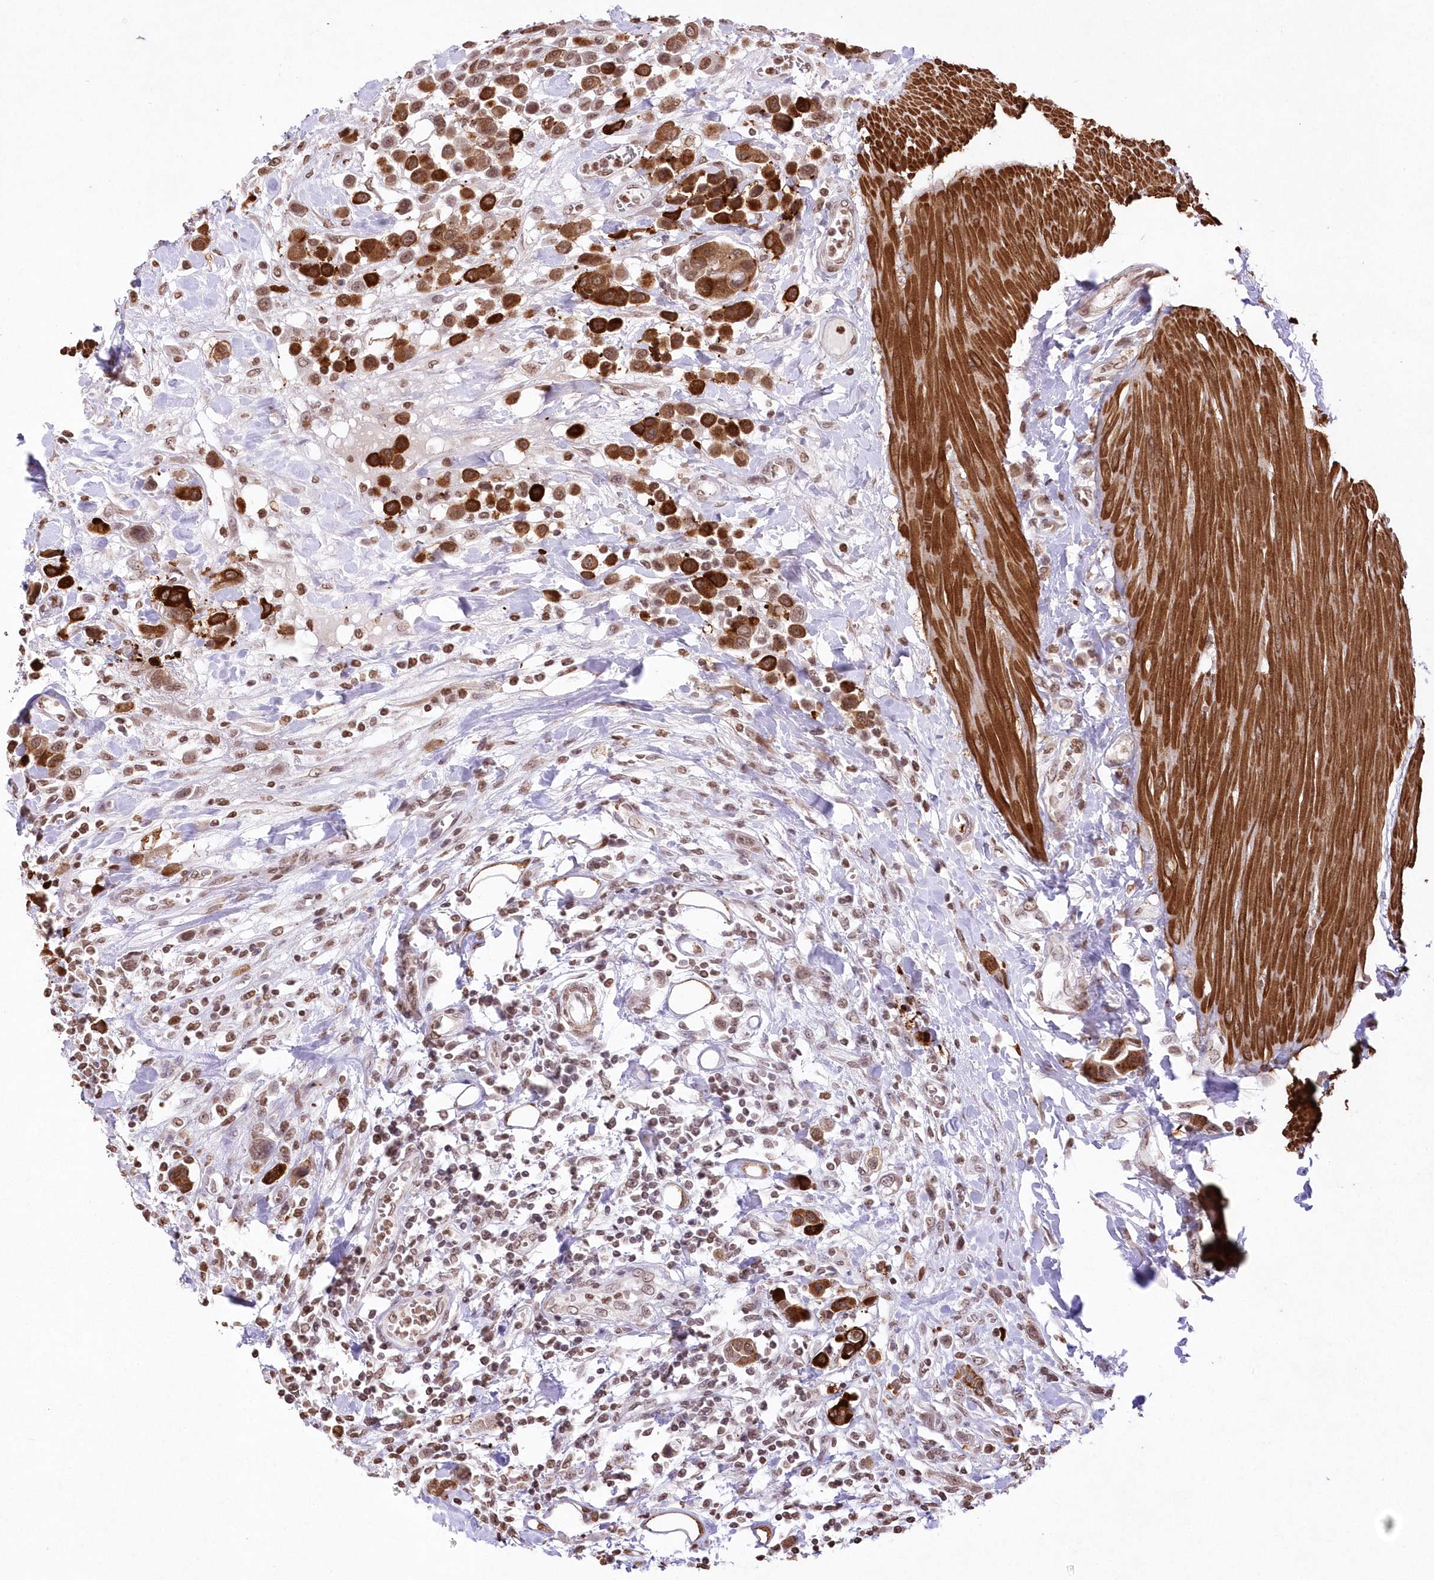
{"staining": {"intensity": "strong", "quantity": ">75%", "location": "cytoplasmic/membranous"}, "tissue": "urothelial cancer", "cell_type": "Tumor cells", "image_type": "cancer", "snomed": [{"axis": "morphology", "description": "Urothelial carcinoma, High grade"}, {"axis": "topography", "description": "Urinary bladder"}], "caption": "Immunohistochemical staining of urothelial cancer exhibits high levels of strong cytoplasmic/membranous protein positivity in approximately >75% of tumor cells.", "gene": "RBM27", "patient": {"sex": "male", "age": 50}}